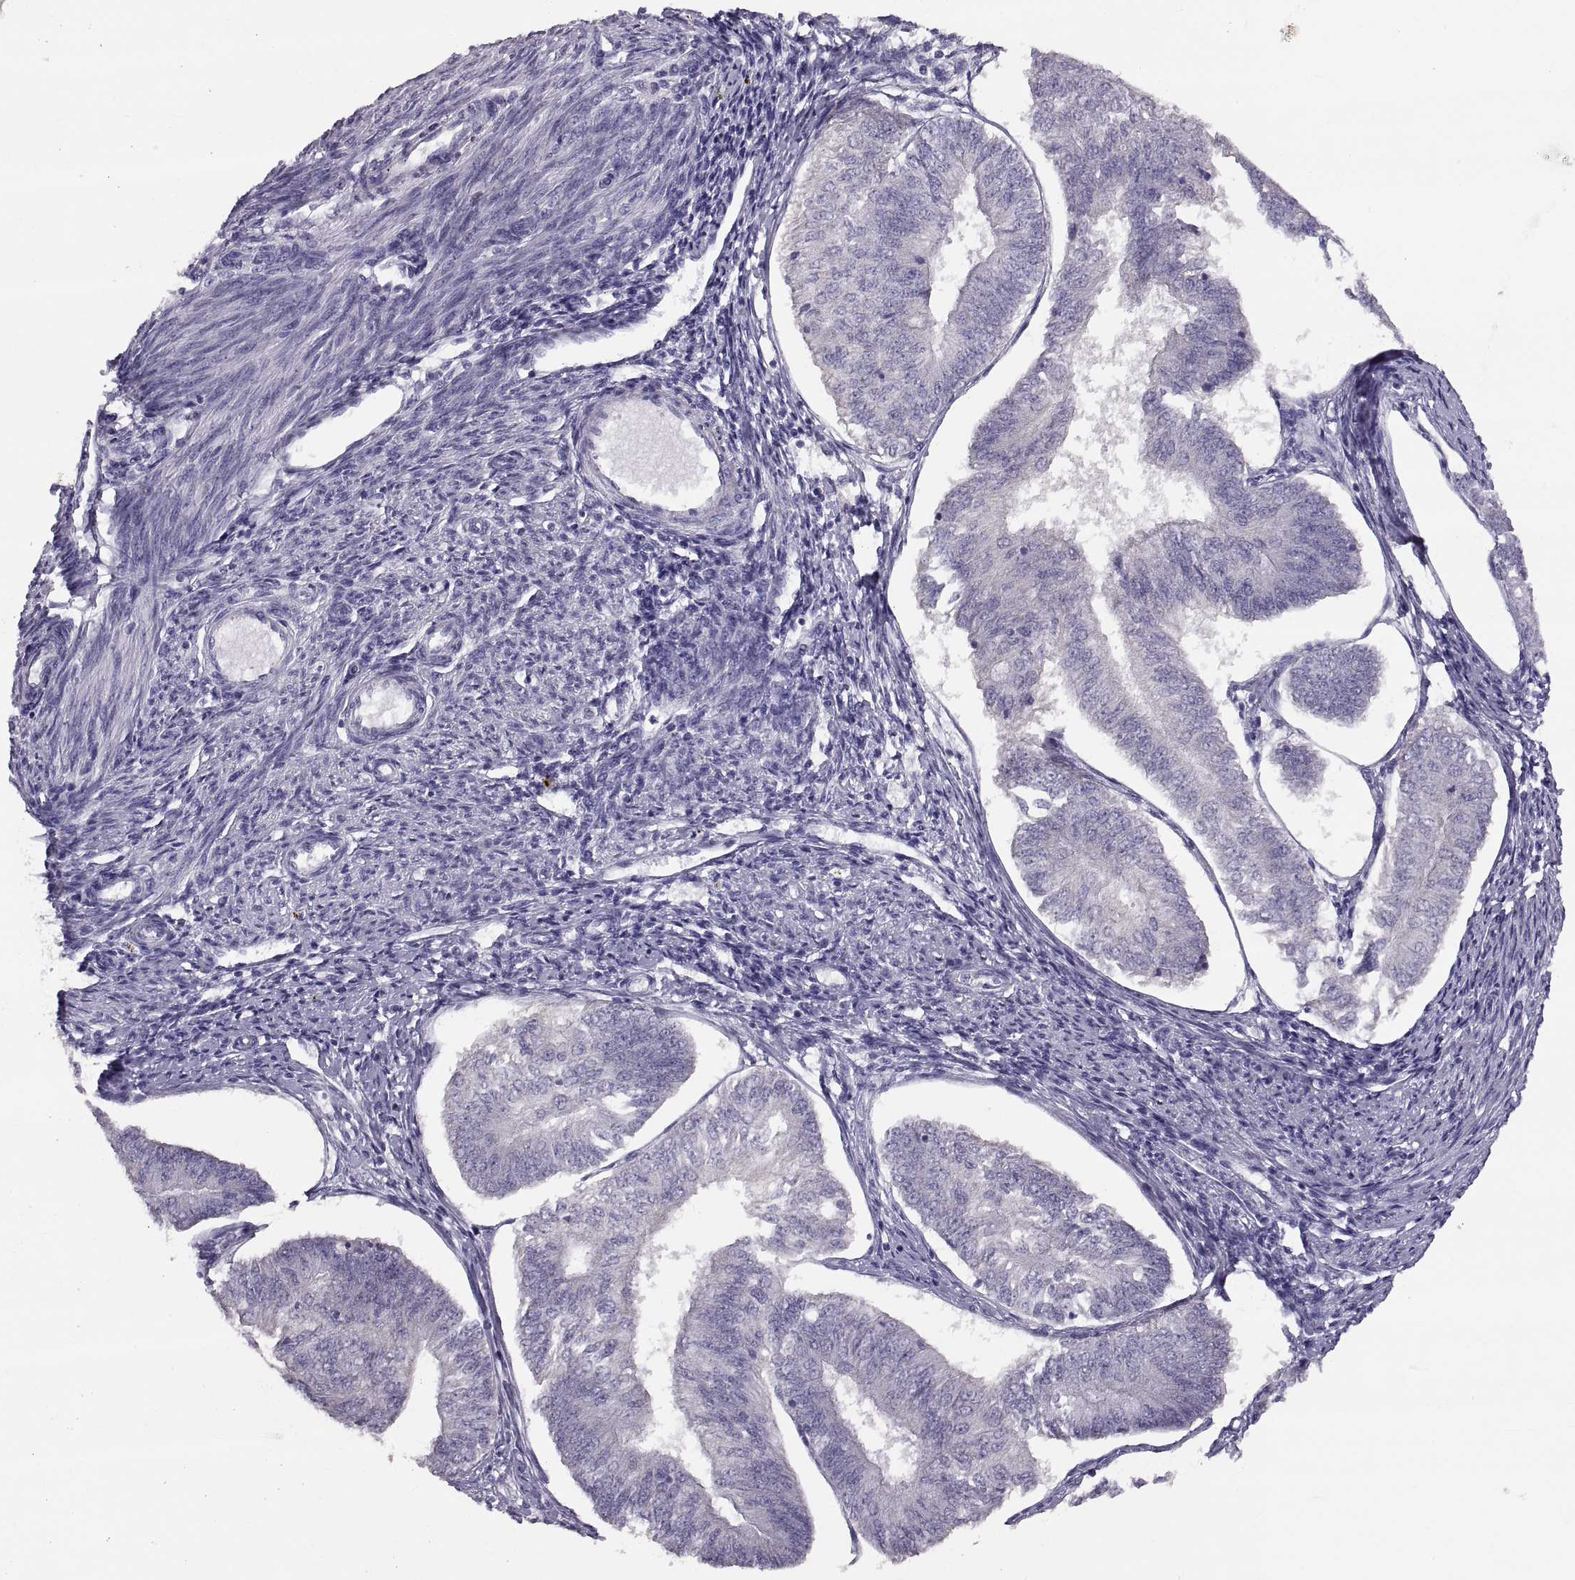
{"staining": {"intensity": "negative", "quantity": "none", "location": "none"}, "tissue": "endometrial cancer", "cell_type": "Tumor cells", "image_type": "cancer", "snomed": [{"axis": "morphology", "description": "Adenocarcinoma, NOS"}, {"axis": "topography", "description": "Endometrium"}], "caption": "High power microscopy photomicrograph of an IHC photomicrograph of endometrial adenocarcinoma, revealing no significant expression in tumor cells.", "gene": "WBP2NL", "patient": {"sex": "female", "age": 58}}